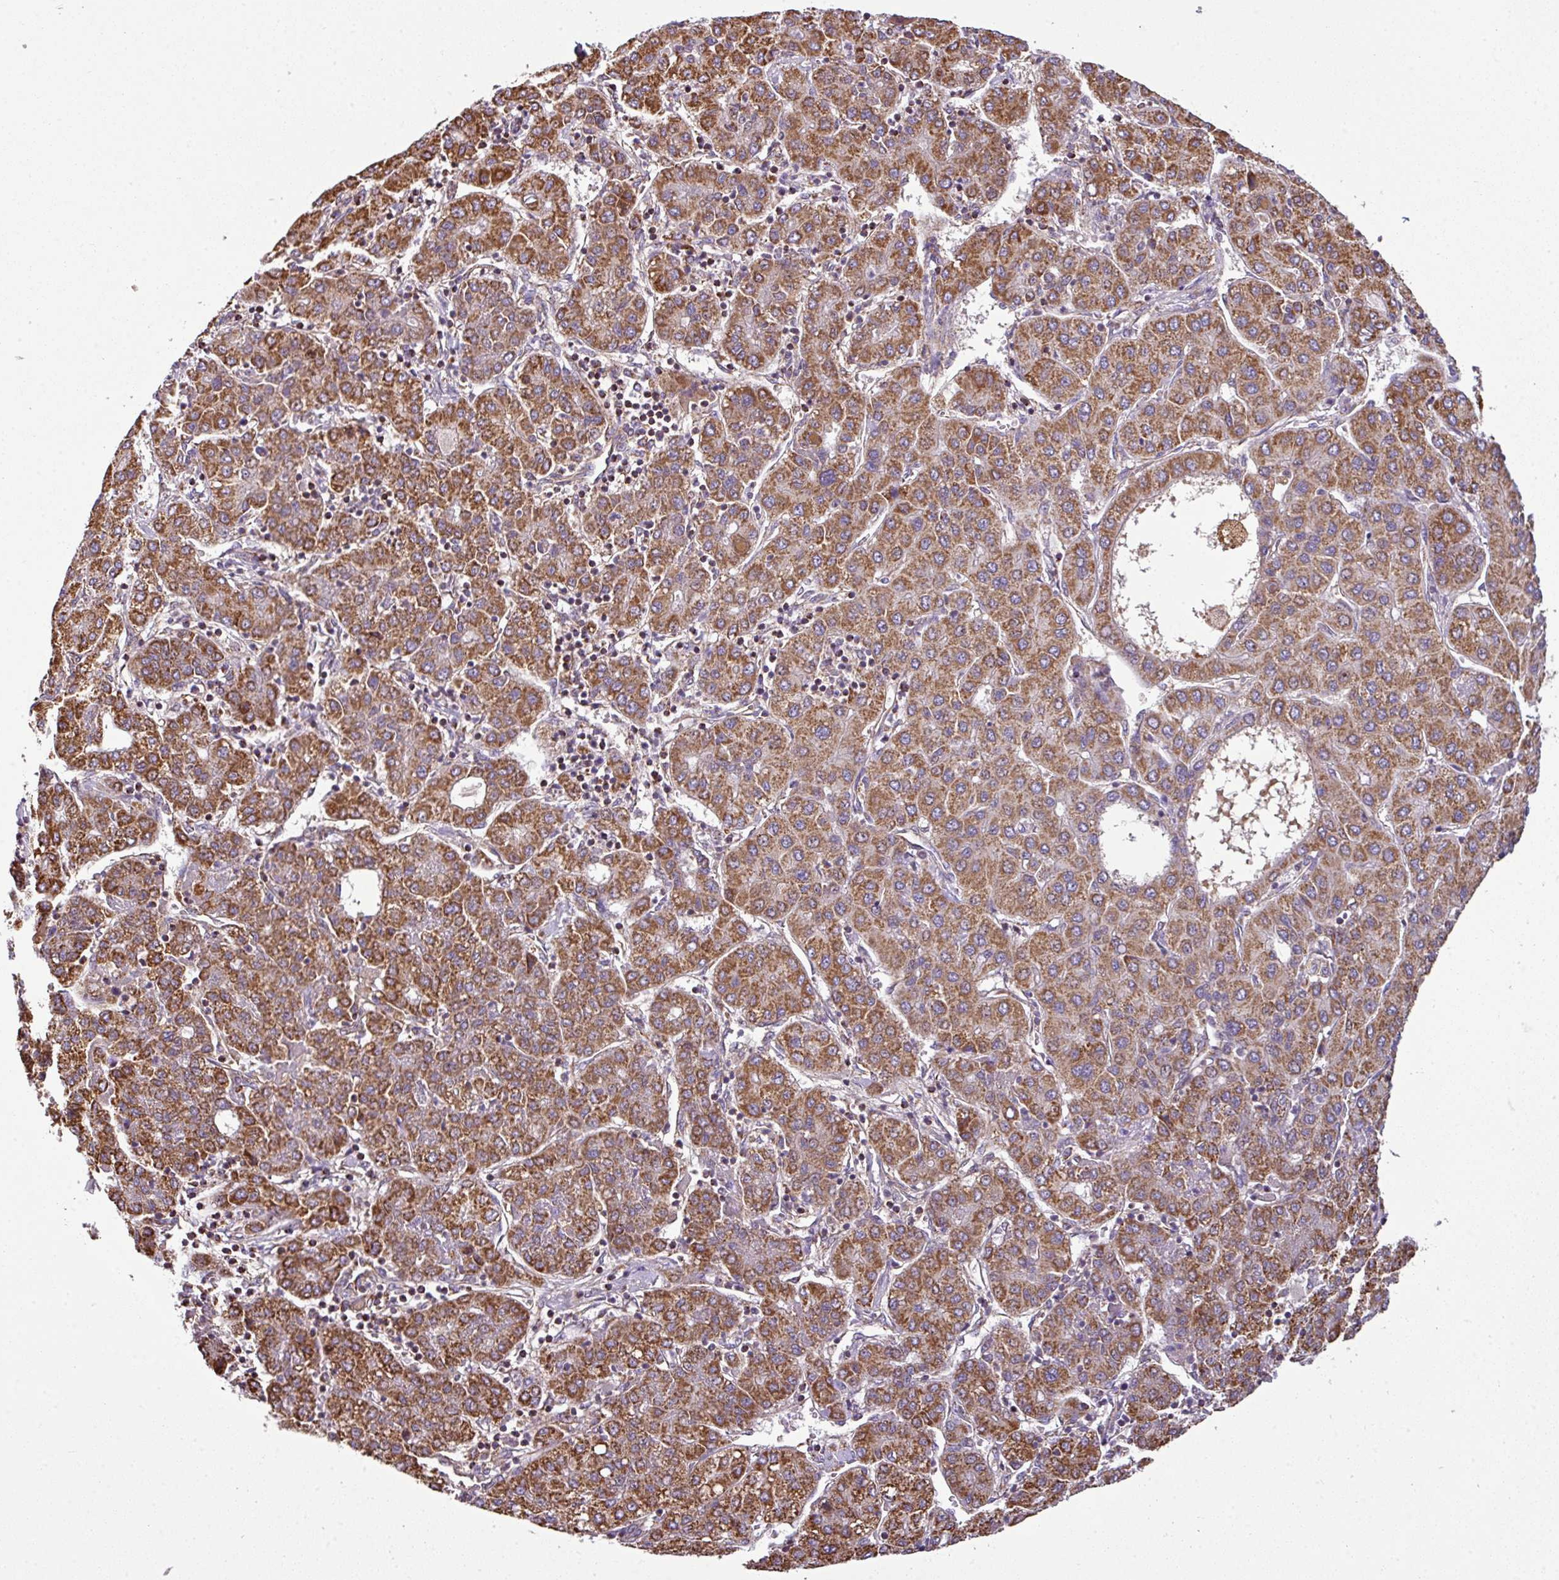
{"staining": {"intensity": "strong", "quantity": ">75%", "location": "cytoplasmic/membranous"}, "tissue": "liver cancer", "cell_type": "Tumor cells", "image_type": "cancer", "snomed": [{"axis": "morphology", "description": "Carcinoma, Hepatocellular, NOS"}, {"axis": "topography", "description": "Liver"}], "caption": "A high amount of strong cytoplasmic/membranous staining is present in approximately >75% of tumor cells in liver cancer (hepatocellular carcinoma) tissue.", "gene": "PRELID3B", "patient": {"sex": "male", "age": 65}}